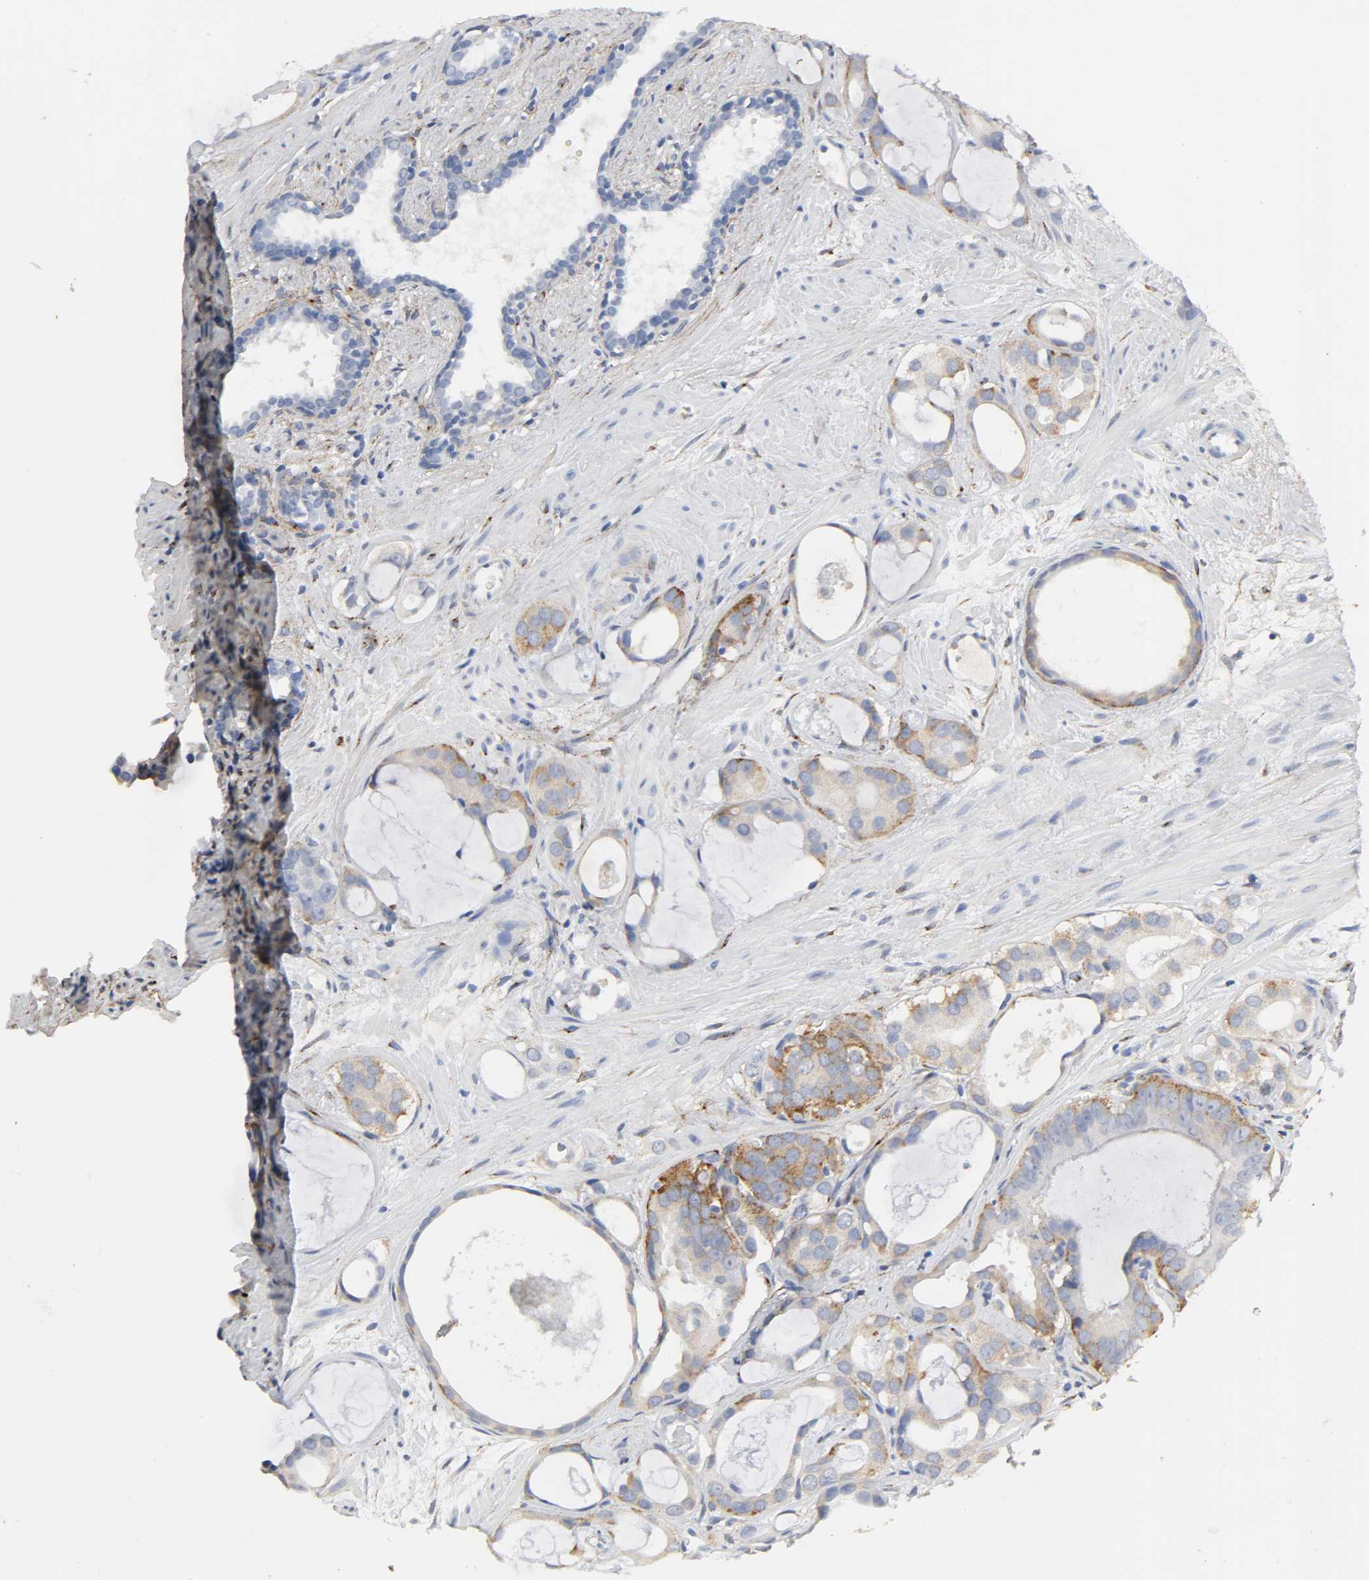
{"staining": {"intensity": "weak", "quantity": "25%-75%", "location": "cytoplasmic/membranous"}, "tissue": "prostate cancer", "cell_type": "Tumor cells", "image_type": "cancer", "snomed": [{"axis": "morphology", "description": "Adenocarcinoma, Low grade"}, {"axis": "topography", "description": "Prostate"}], "caption": "Prostate low-grade adenocarcinoma stained with a brown dye shows weak cytoplasmic/membranous positive expression in about 25%-75% of tumor cells.", "gene": "LRP1", "patient": {"sex": "male", "age": 57}}